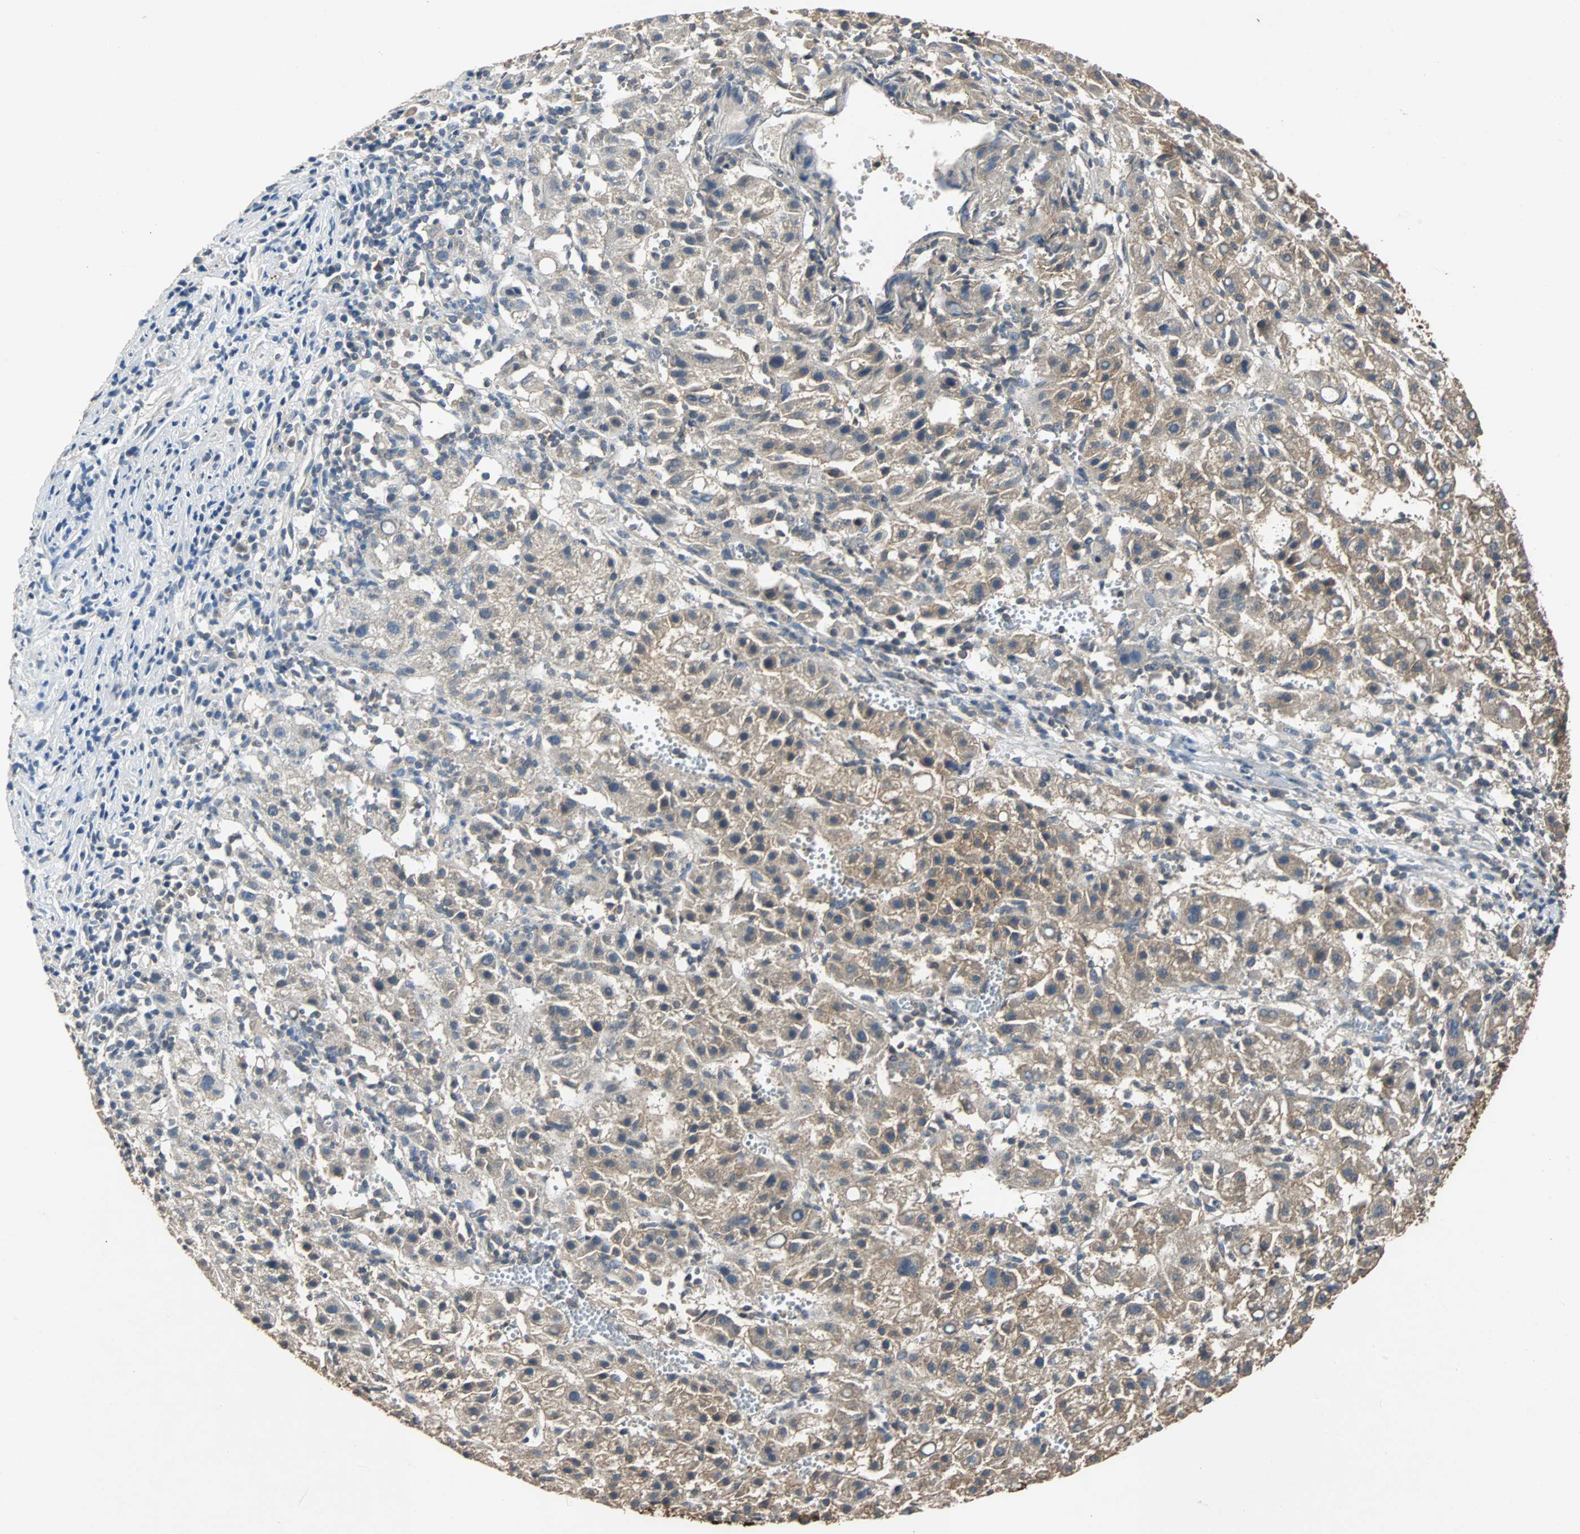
{"staining": {"intensity": "weak", "quantity": "25%-75%", "location": "cytoplasmic/membranous"}, "tissue": "liver cancer", "cell_type": "Tumor cells", "image_type": "cancer", "snomed": [{"axis": "morphology", "description": "Carcinoma, Hepatocellular, NOS"}, {"axis": "topography", "description": "Liver"}], "caption": "Approximately 25%-75% of tumor cells in human hepatocellular carcinoma (liver) display weak cytoplasmic/membranous protein staining as visualized by brown immunohistochemical staining.", "gene": "NDRG1", "patient": {"sex": "female", "age": 58}}